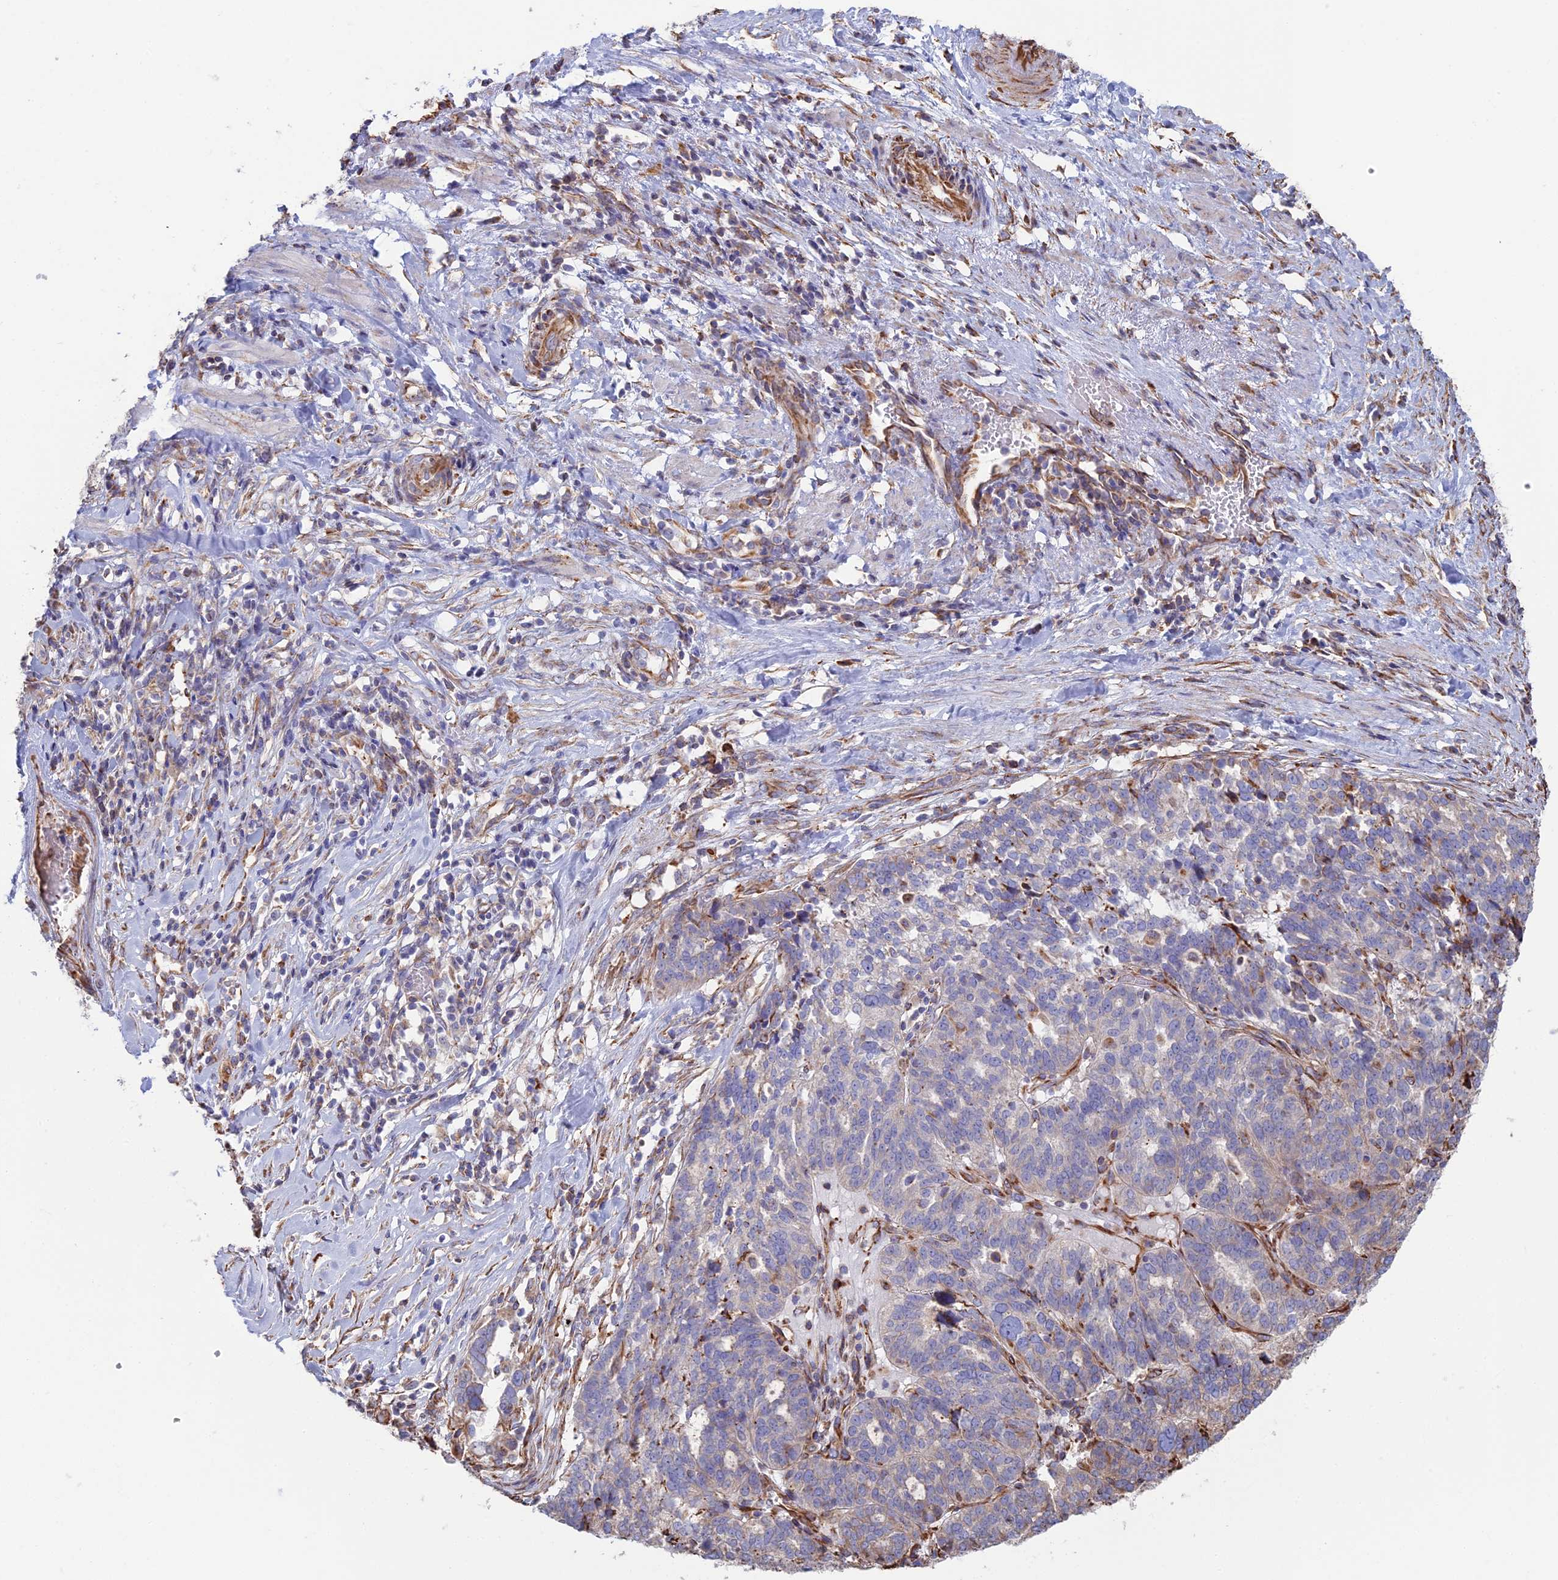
{"staining": {"intensity": "negative", "quantity": "none", "location": "none"}, "tissue": "ovarian cancer", "cell_type": "Tumor cells", "image_type": "cancer", "snomed": [{"axis": "morphology", "description": "Cystadenocarcinoma, serous, NOS"}, {"axis": "topography", "description": "Ovary"}], "caption": "A high-resolution micrograph shows immunohistochemistry (IHC) staining of ovarian cancer, which displays no significant staining in tumor cells.", "gene": "CLVS2", "patient": {"sex": "female", "age": 59}}